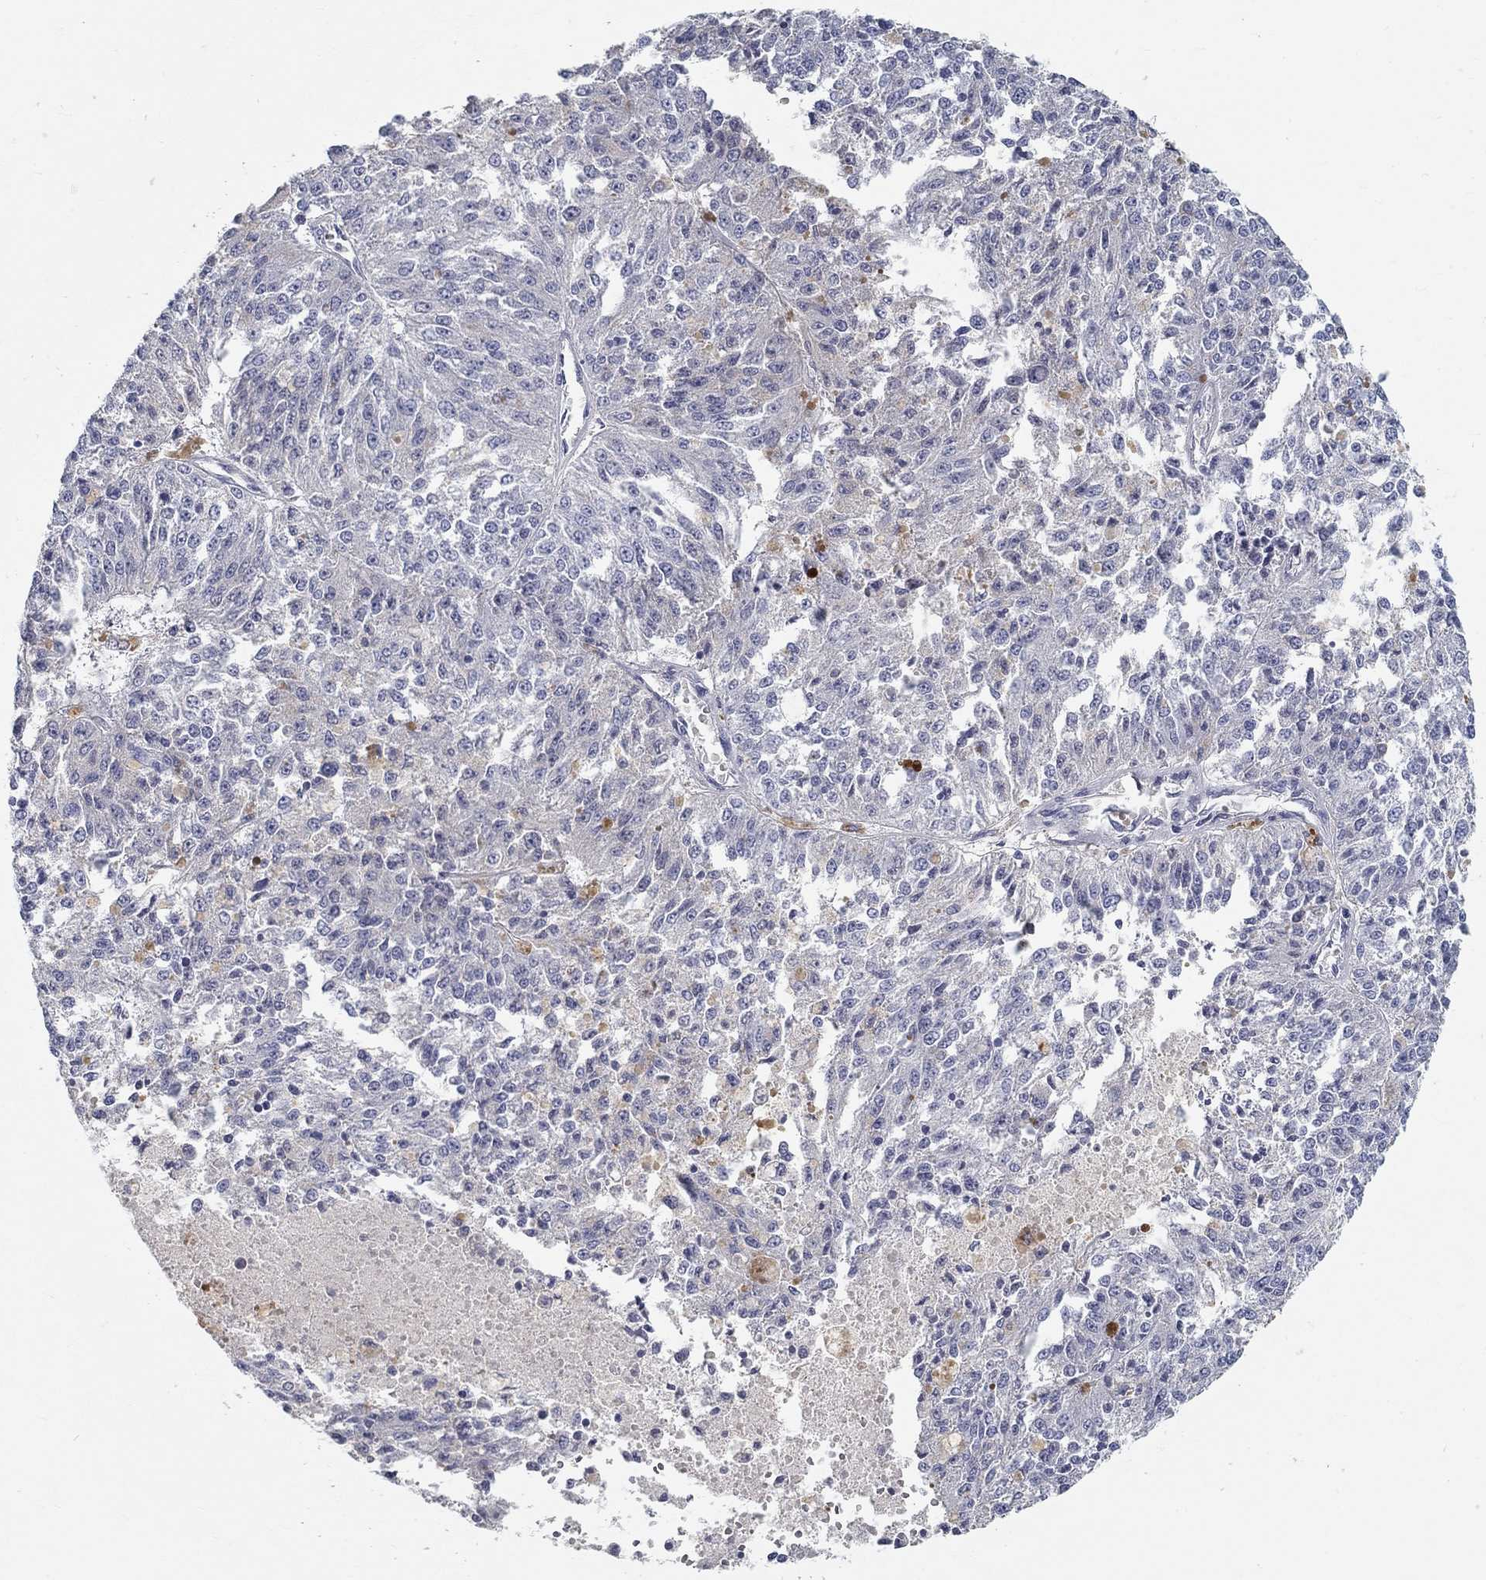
{"staining": {"intensity": "weak", "quantity": "<25%", "location": "cytoplasmic/membranous"}, "tissue": "melanoma", "cell_type": "Tumor cells", "image_type": "cancer", "snomed": [{"axis": "morphology", "description": "Malignant melanoma, Metastatic site"}, {"axis": "topography", "description": "Lymph node"}], "caption": "Tumor cells show no significant expression in malignant melanoma (metastatic site).", "gene": "FGF2", "patient": {"sex": "female", "age": 64}}